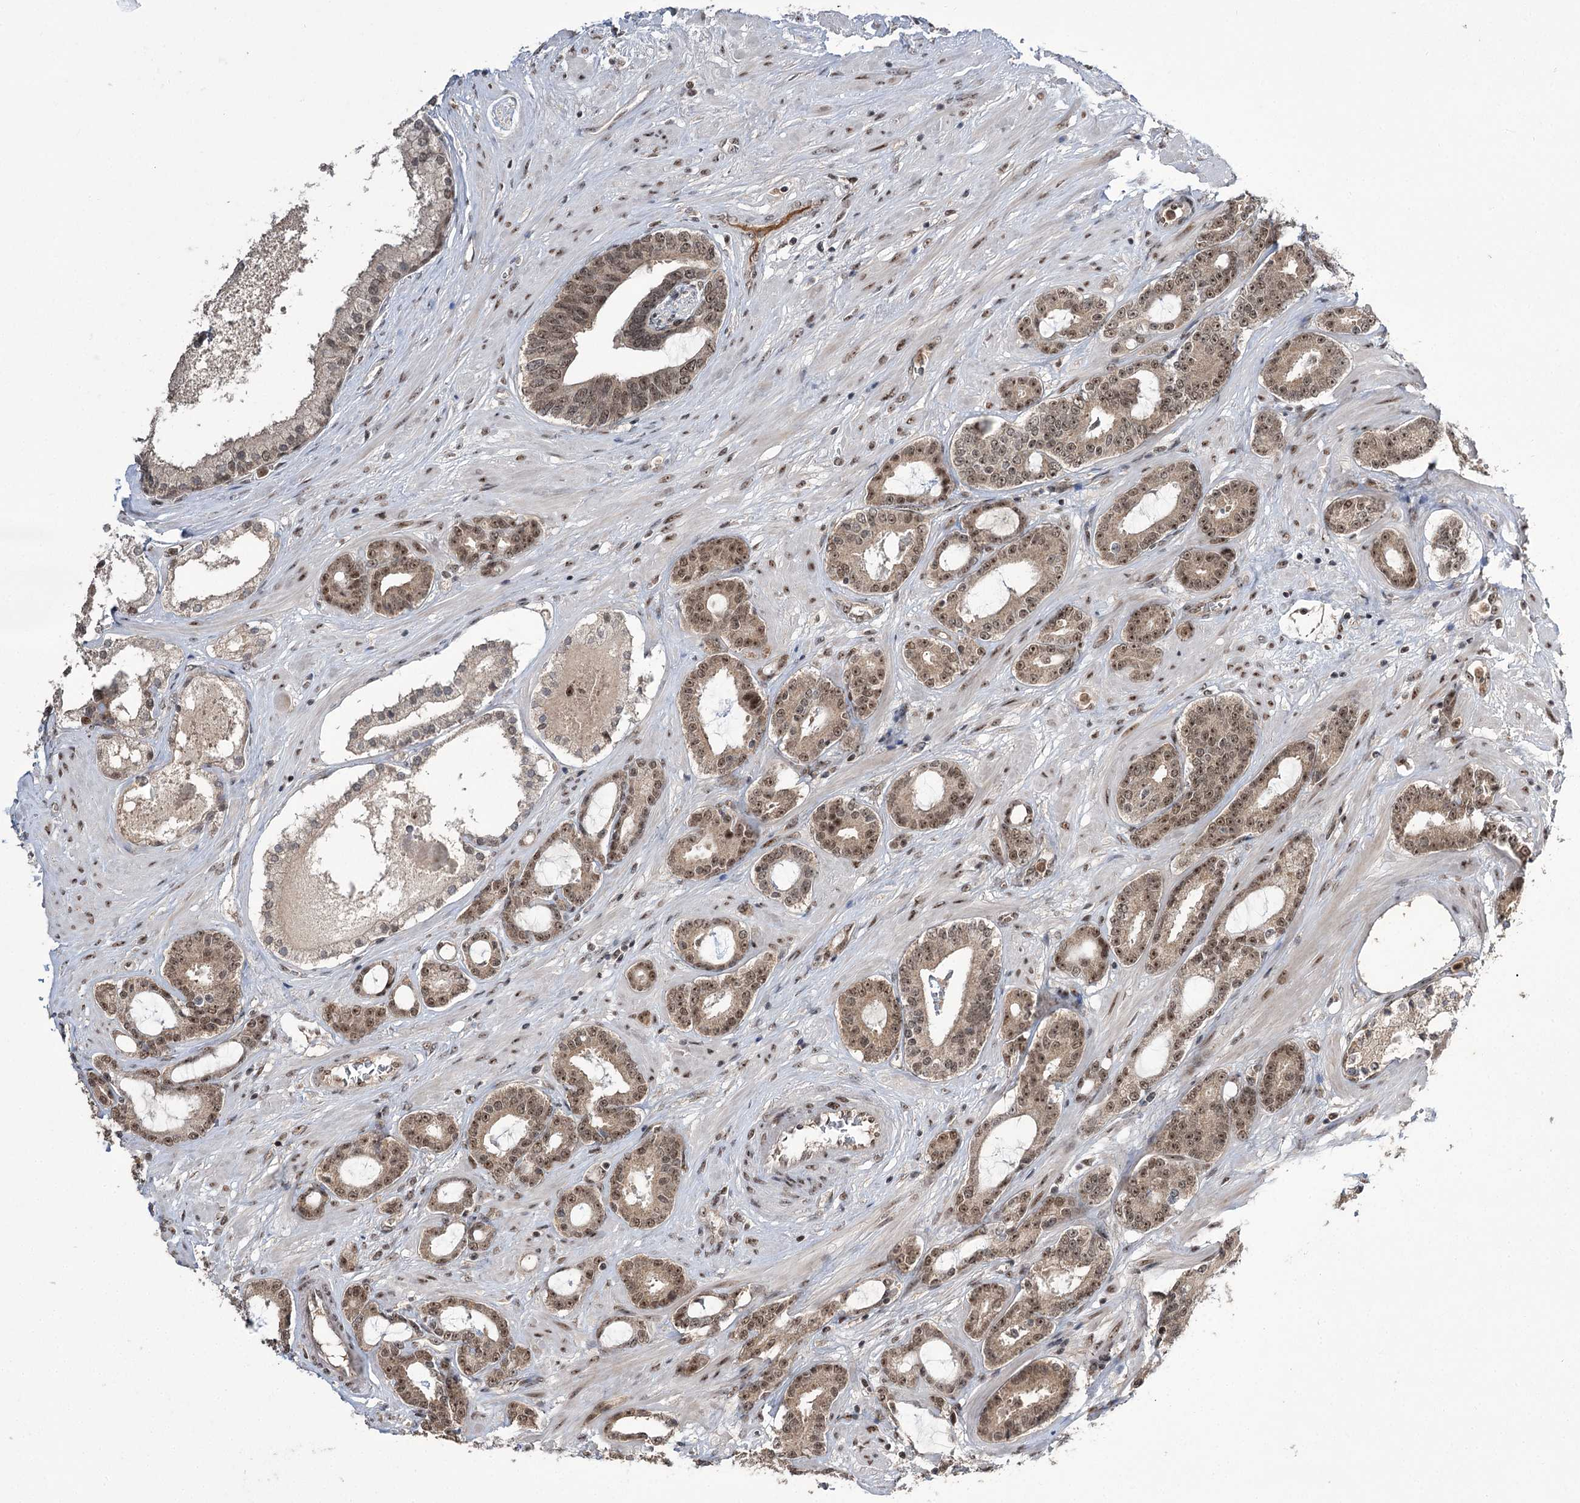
{"staining": {"intensity": "moderate", "quantity": "25%-75%", "location": "cytoplasmic/membranous,nuclear"}, "tissue": "prostate cancer", "cell_type": "Tumor cells", "image_type": "cancer", "snomed": [{"axis": "morphology", "description": "Adenocarcinoma, High grade"}, {"axis": "topography", "description": "Prostate"}], "caption": "There is medium levels of moderate cytoplasmic/membranous and nuclear staining in tumor cells of prostate high-grade adenocarcinoma, as demonstrated by immunohistochemical staining (brown color).", "gene": "ERCC3", "patient": {"sex": "male", "age": 58}}